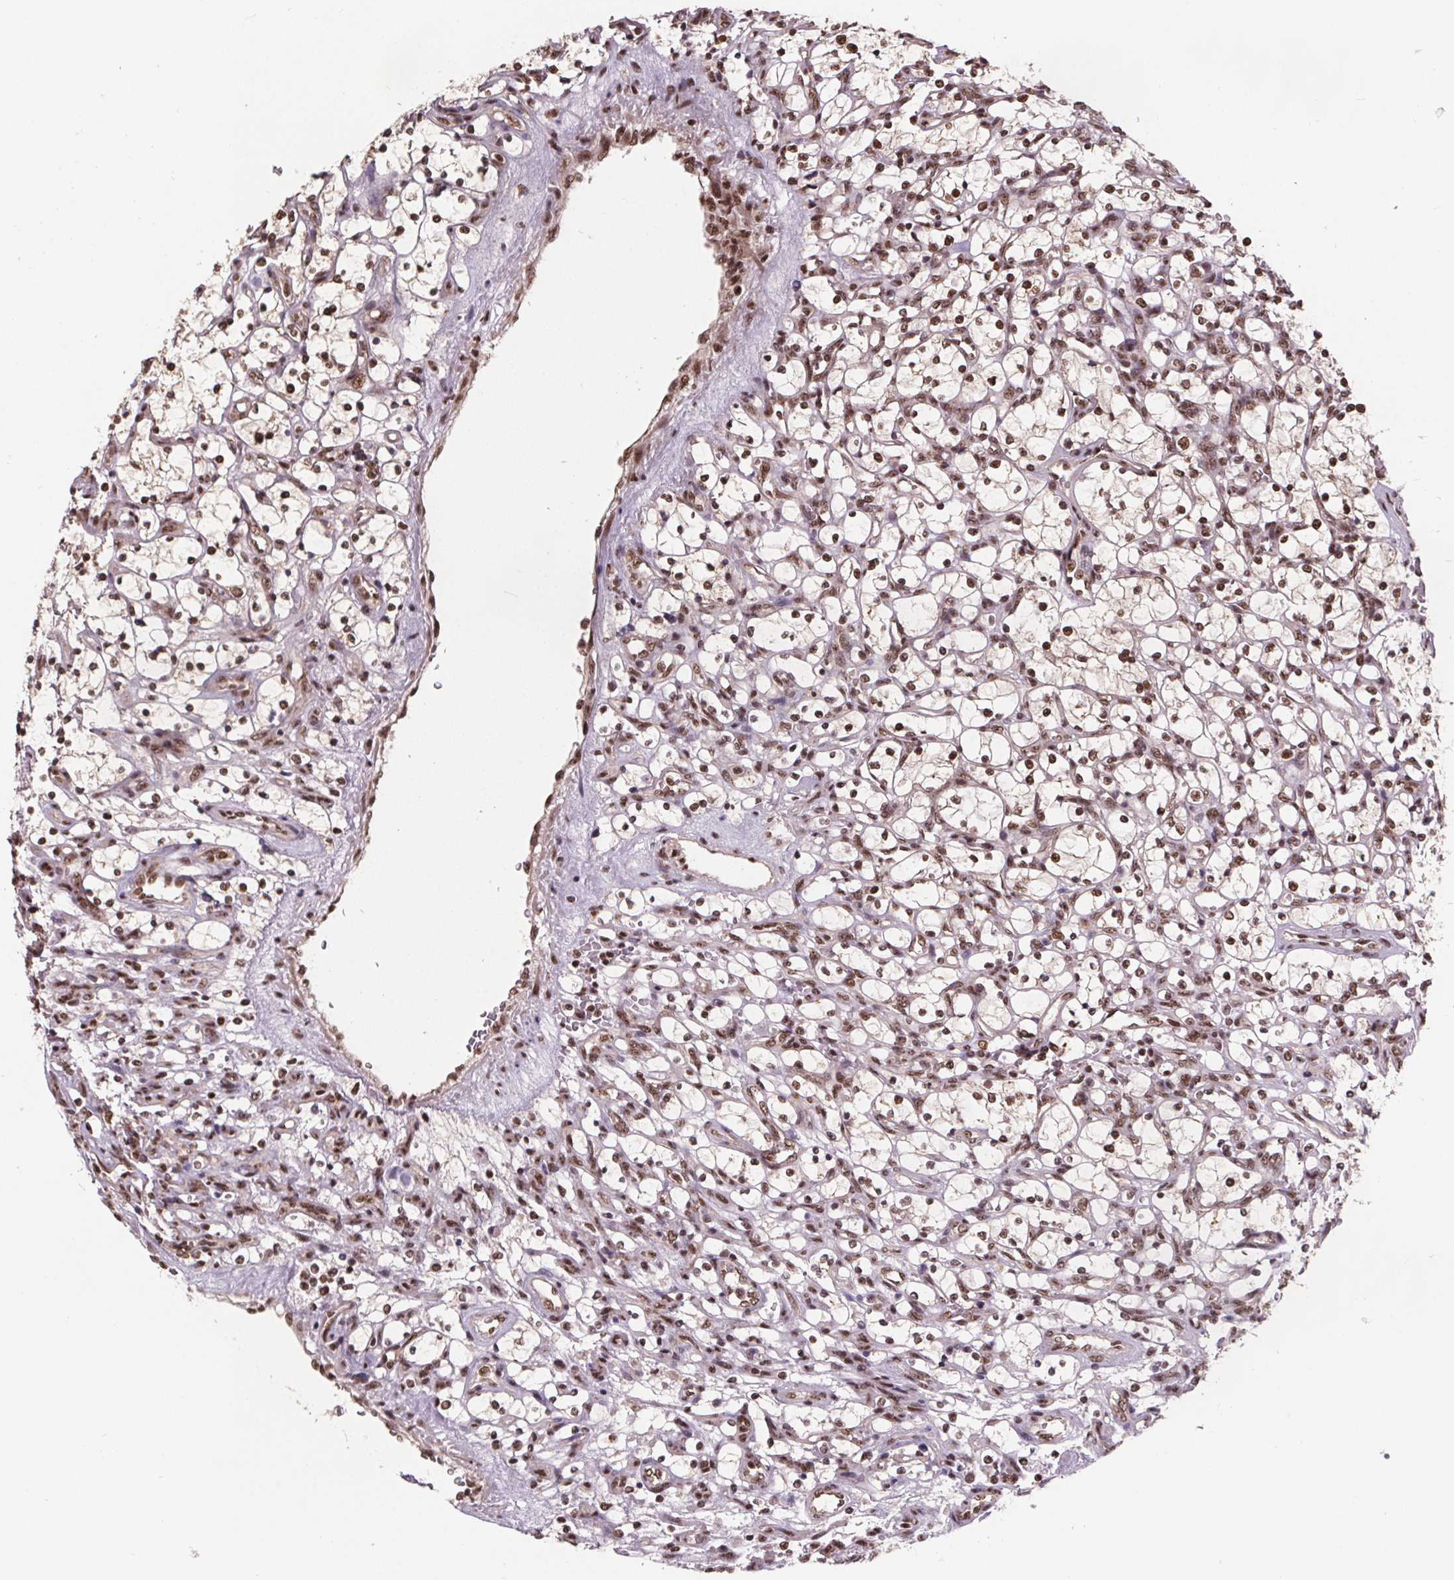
{"staining": {"intensity": "moderate", "quantity": ">75%", "location": "nuclear"}, "tissue": "renal cancer", "cell_type": "Tumor cells", "image_type": "cancer", "snomed": [{"axis": "morphology", "description": "Adenocarcinoma, NOS"}, {"axis": "topography", "description": "Kidney"}], "caption": "Renal adenocarcinoma tissue demonstrates moderate nuclear expression in about >75% of tumor cells, visualized by immunohistochemistry. Nuclei are stained in blue.", "gene": "JARID2", "patient": {"sex": "female", "age": 69}}